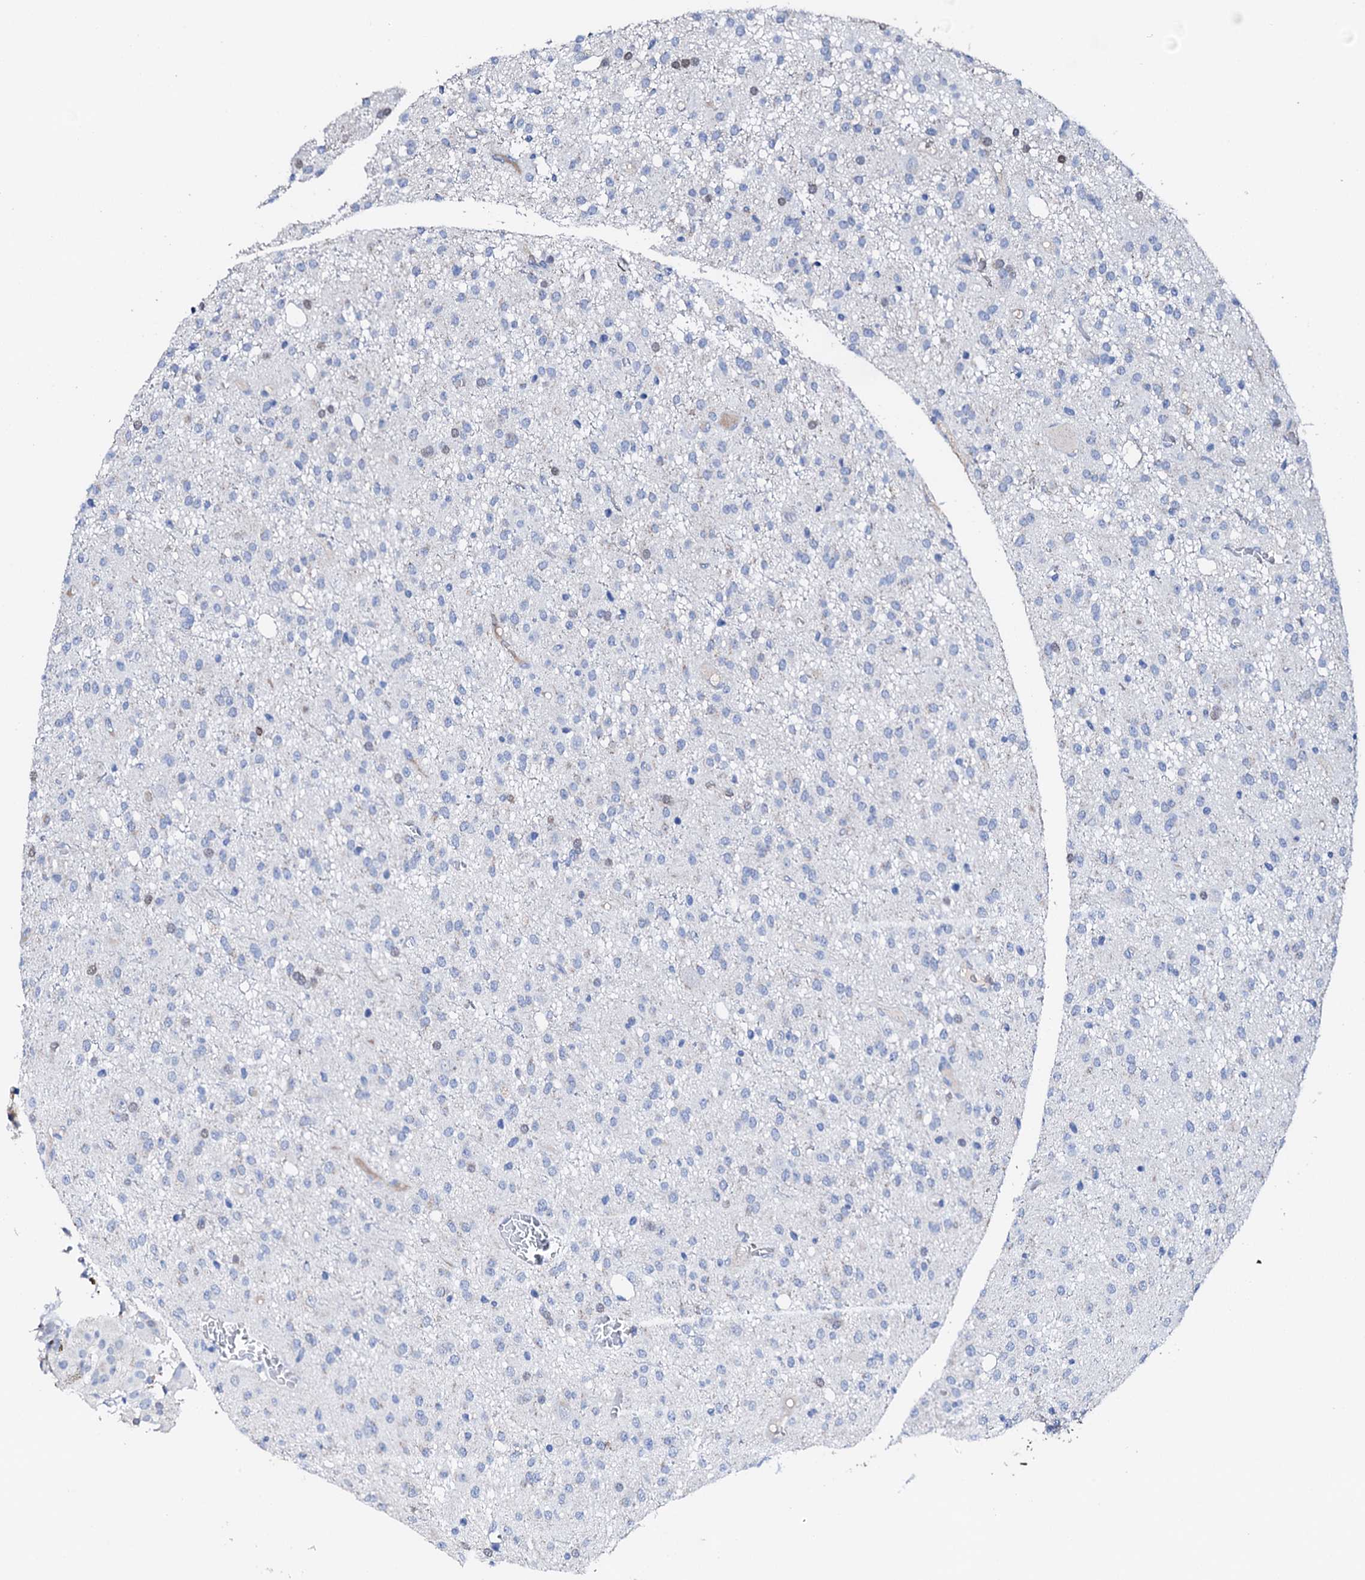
{"staining": {"intensity": "negative", "quantity": "none", "location": "none"}, "tissue": "glioma", "cell_type": "Tumor cells", "image_type": "cancer", "snomed": [{"axis": "morphology", "description": "Glioma, malignant, High grade"}, {"axis": "topography", "description": "Brain"}], "caption": "The histopathology image shows no staining of tumor cells in malignant glioma (high-grade).", "gene": "NRIP2", "patient": {"sex": "female", "age": 59}}